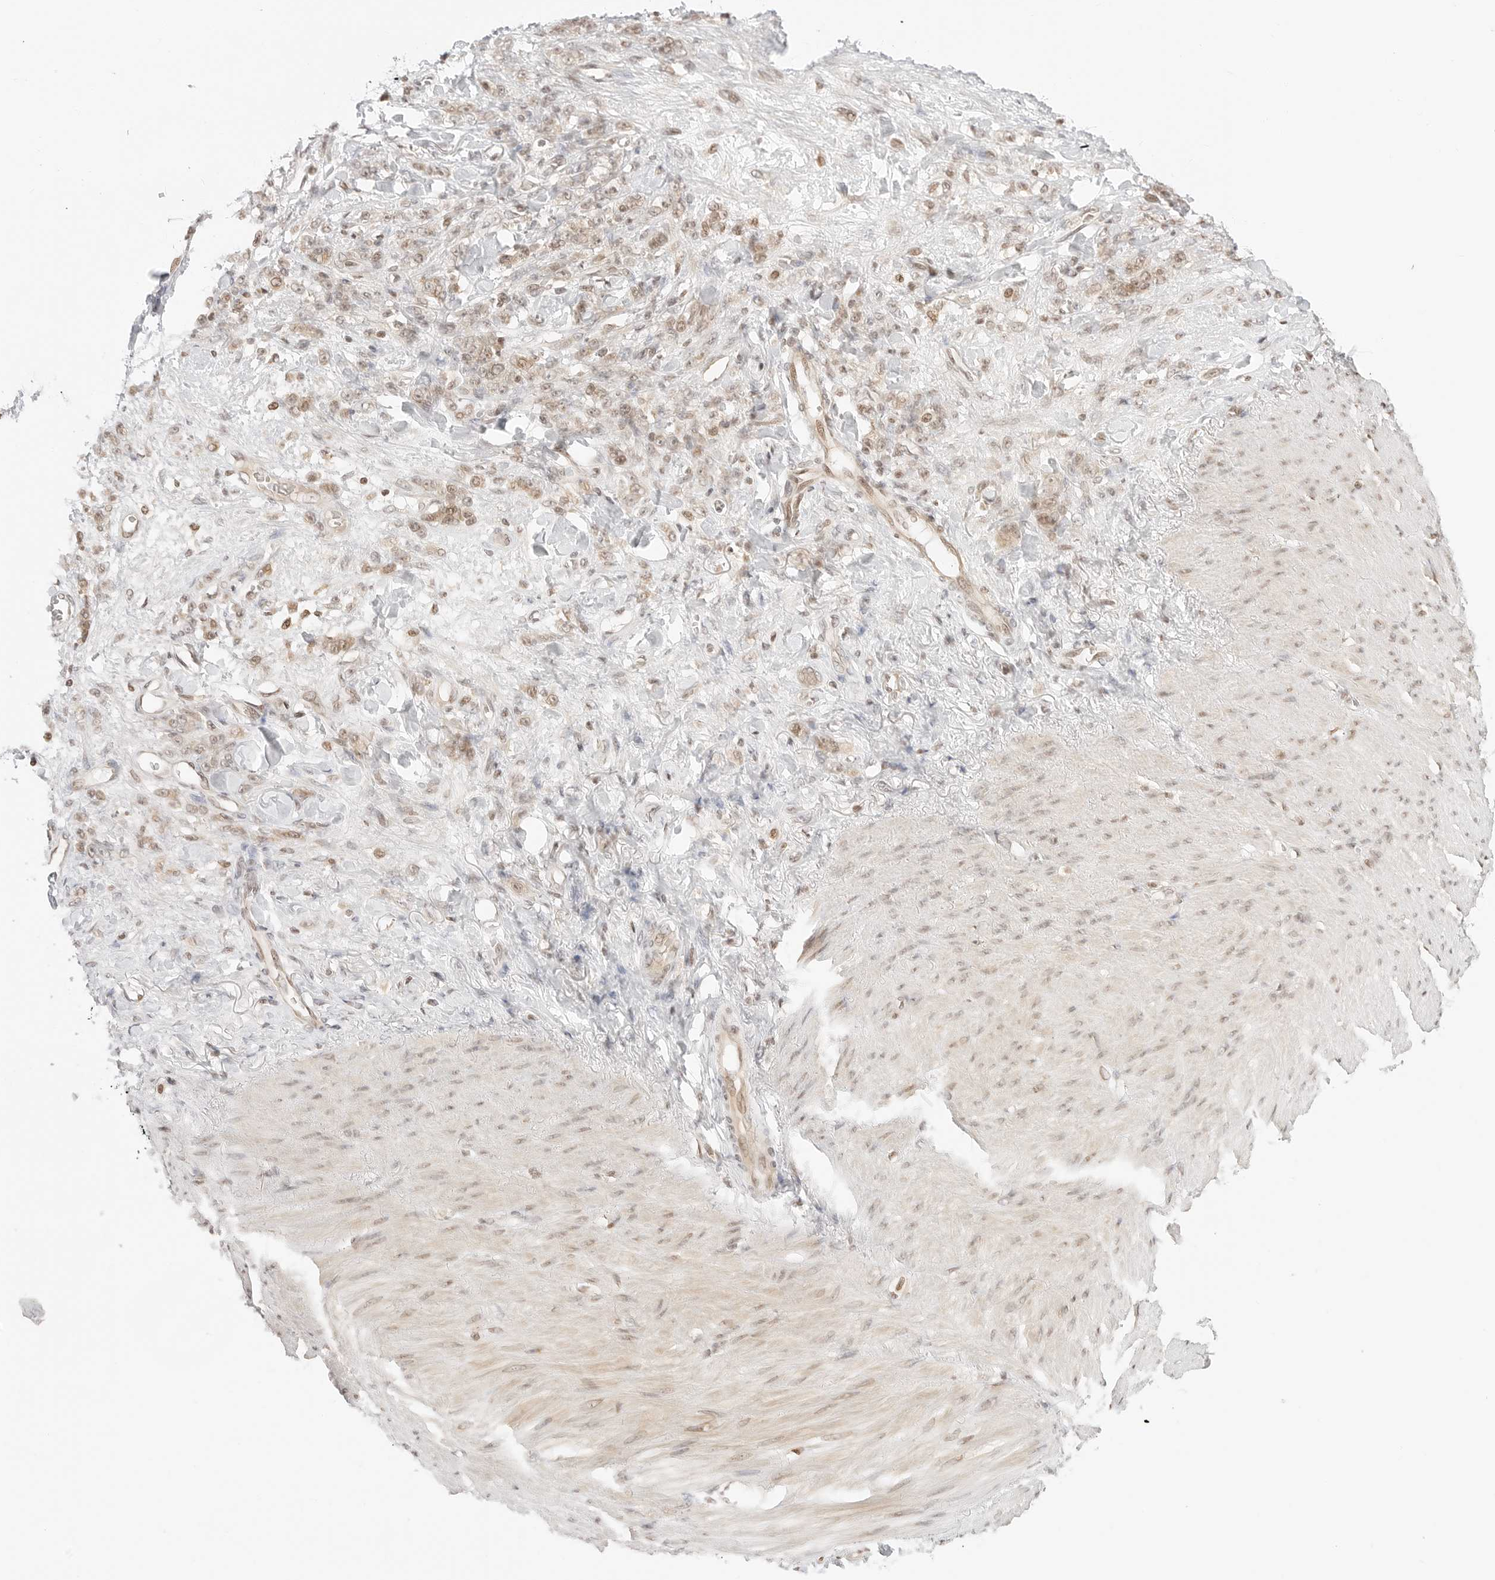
{"staining": {"intensity": "weak", "quantity": ">75%", "location": "nuclear"}, "tissue": "stomach cancer", "cell_type": "Tumor cells", "image_type": "cancer", "snomed": [{"axis": "morphology", "description": "Normal tissue, NOS"}, {"axis": "morphology", "description": "Adenocarcinoma, NOS"}, {"axis": "topography", "description": "Stomach"}], "caption": "Protein staining shows weak nuclear positivity in approximately >75% of tumor cells in stomach cancer (adenocarcinoma). (DAB = brown stain, brightfield microscopy at high magnification).", "gene": "RPS6KL1", "patient": {"sex": "male", "age": 82}}